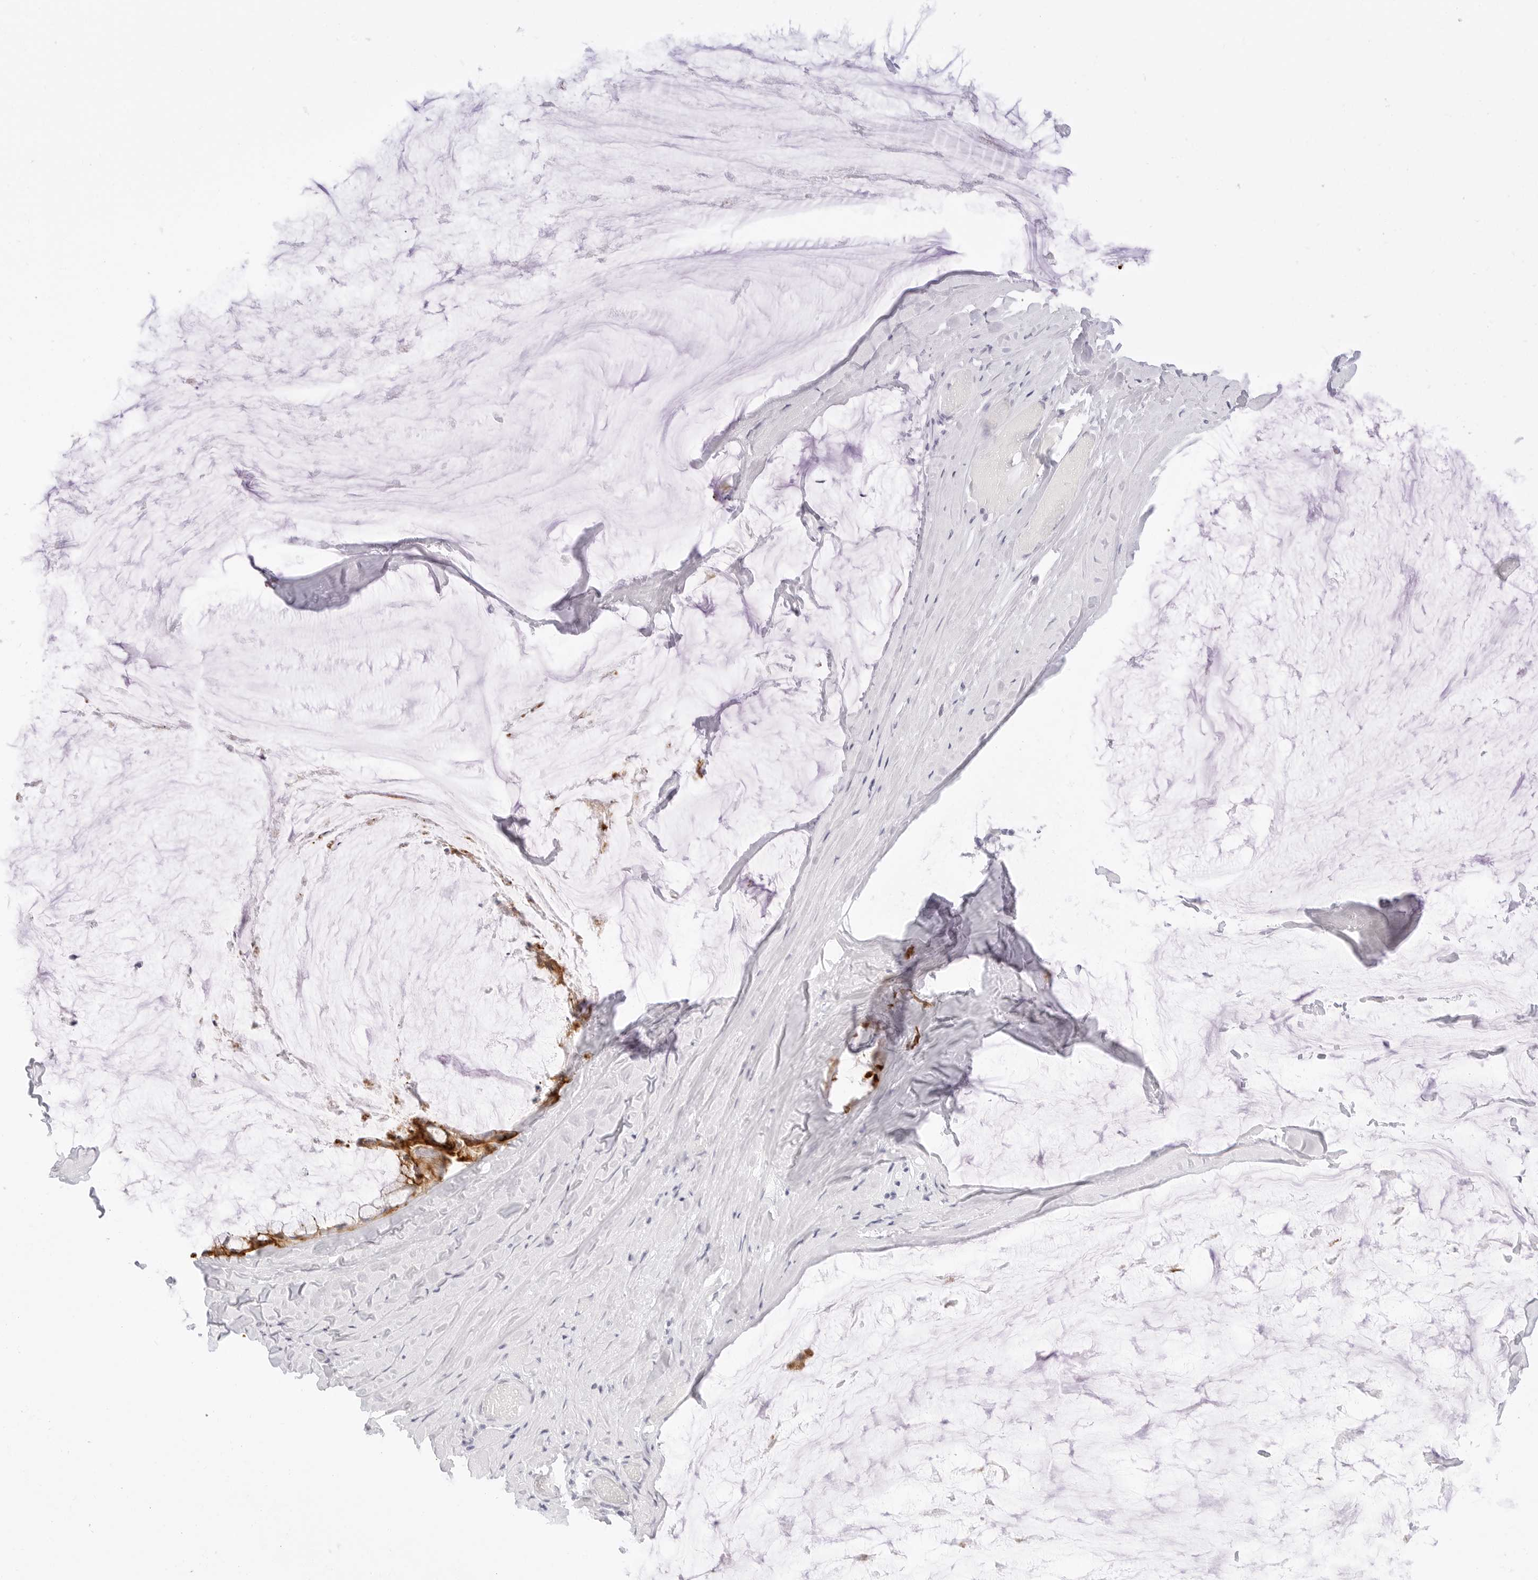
{"staining": {"intensity": "strong", "quantity": ">75%", "location": "cytoplasmic/membranous"}, "tissue": "ovarian cancer", "cell_type": "Tumor cells", "image_type": "cancer", "snomed": [{"axis": "morphology", "description": "Cystadenocarcinoma, mucinous, NOS"}, {"axis": "topography", "description": "Ovary"}], "caption": "Immunohistochemical staining of human ovarian cancer (mucinous cystadenocarcinoma) displays high levels of strong cytoplasmic/membranous staining in about >75% of tumor cells.", "gene": "CDH1", "patient": {"sex": "female", "age": 39}}